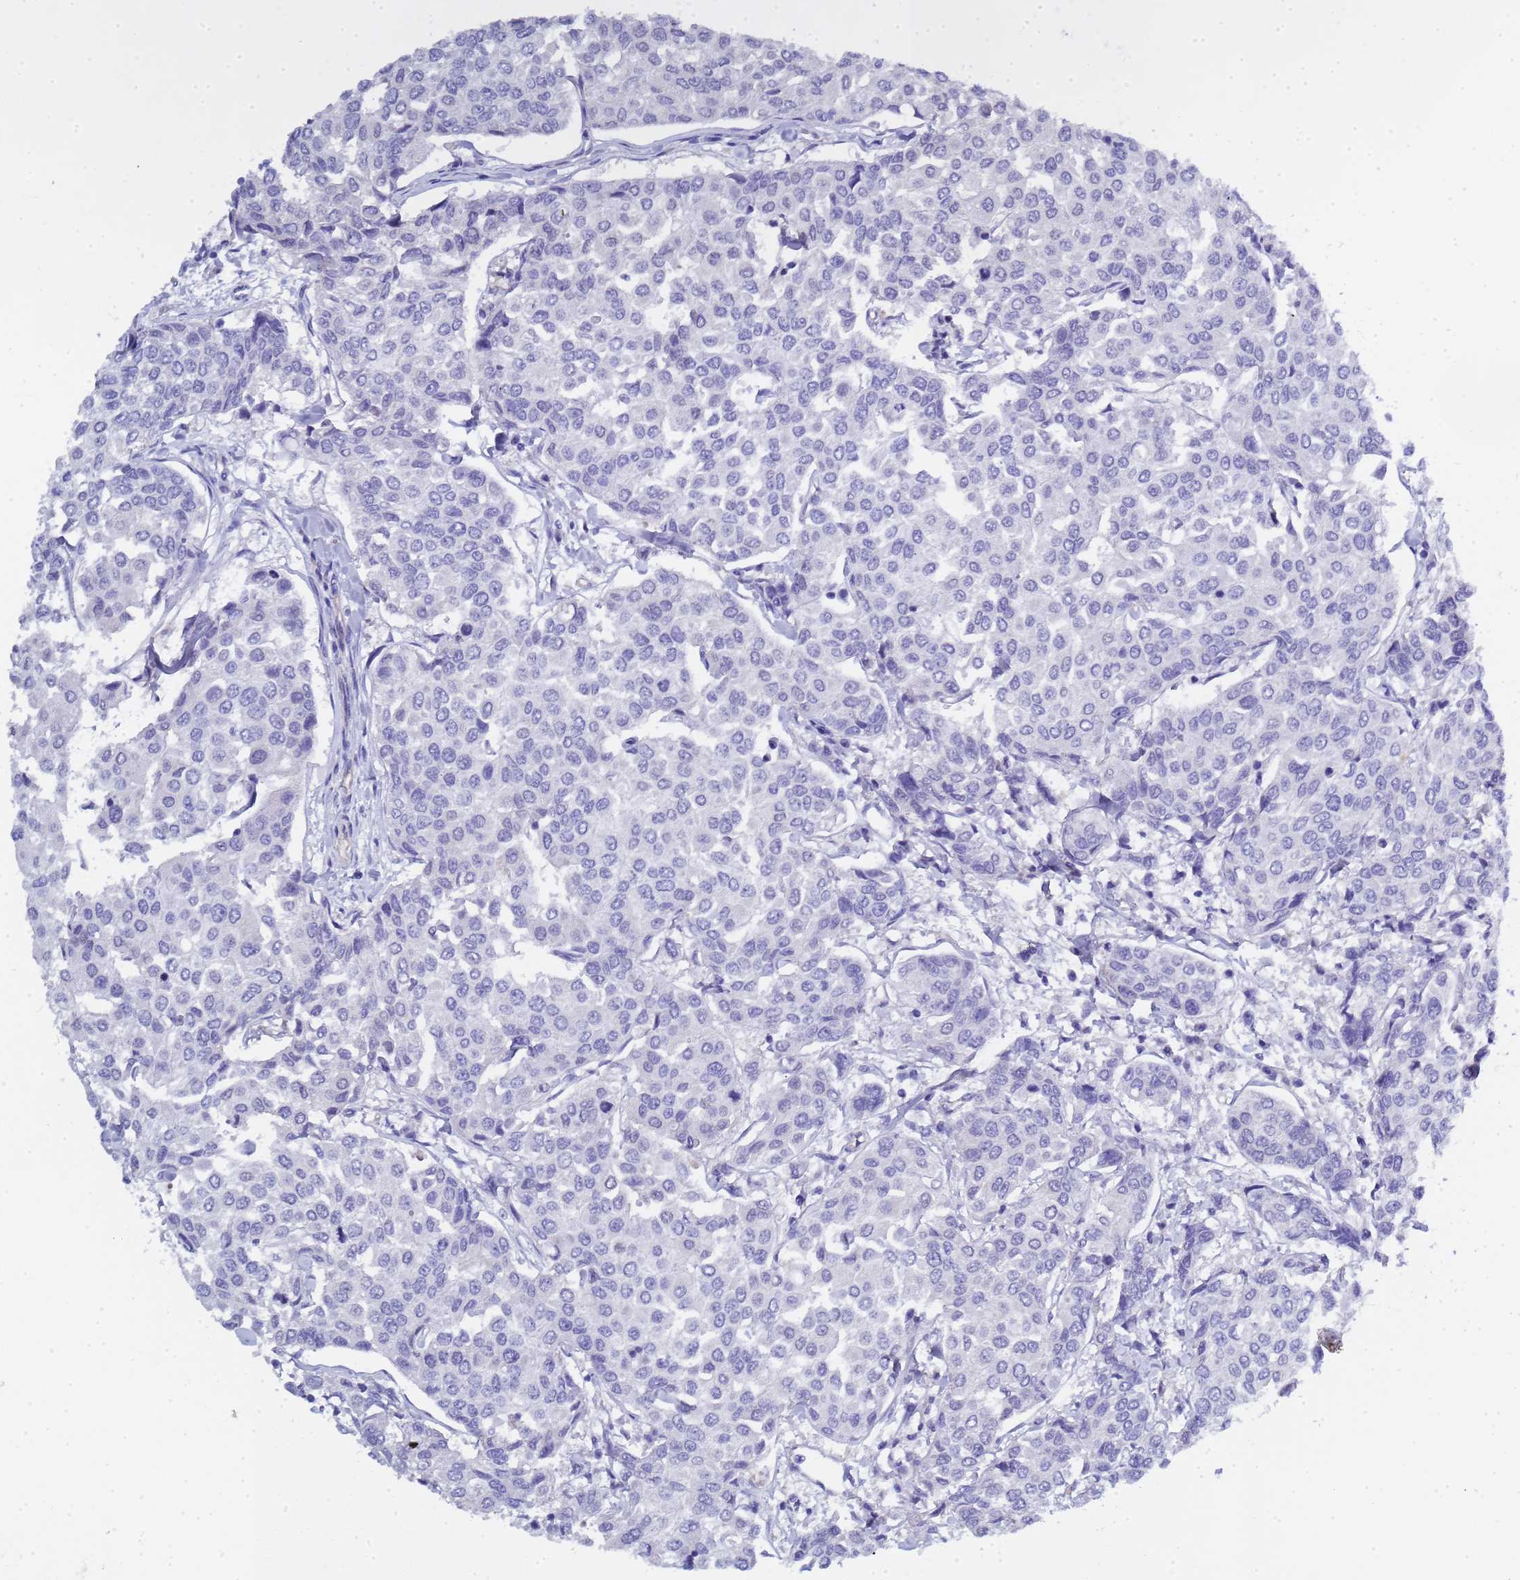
{"staining": {"intensity": "negative", "quantity": "none", "location": "none"}, "tissue": "breast cancer", "cell_type": "Tumor cells", "image_type": "cancer", "snomed": [{"axis": "morphology", "description": "Duct carcinoma"}, {"axis": "topography", "description": "Breast"}], "caption": "An immunohistochemistry (IHC) image of intraductal carcinoma (breast) is shown. There is no staining in tumor cells of intraductal carcinoma (breast).", "gene": "CTRC", "patient": {"sex": "female", "age": 55}}